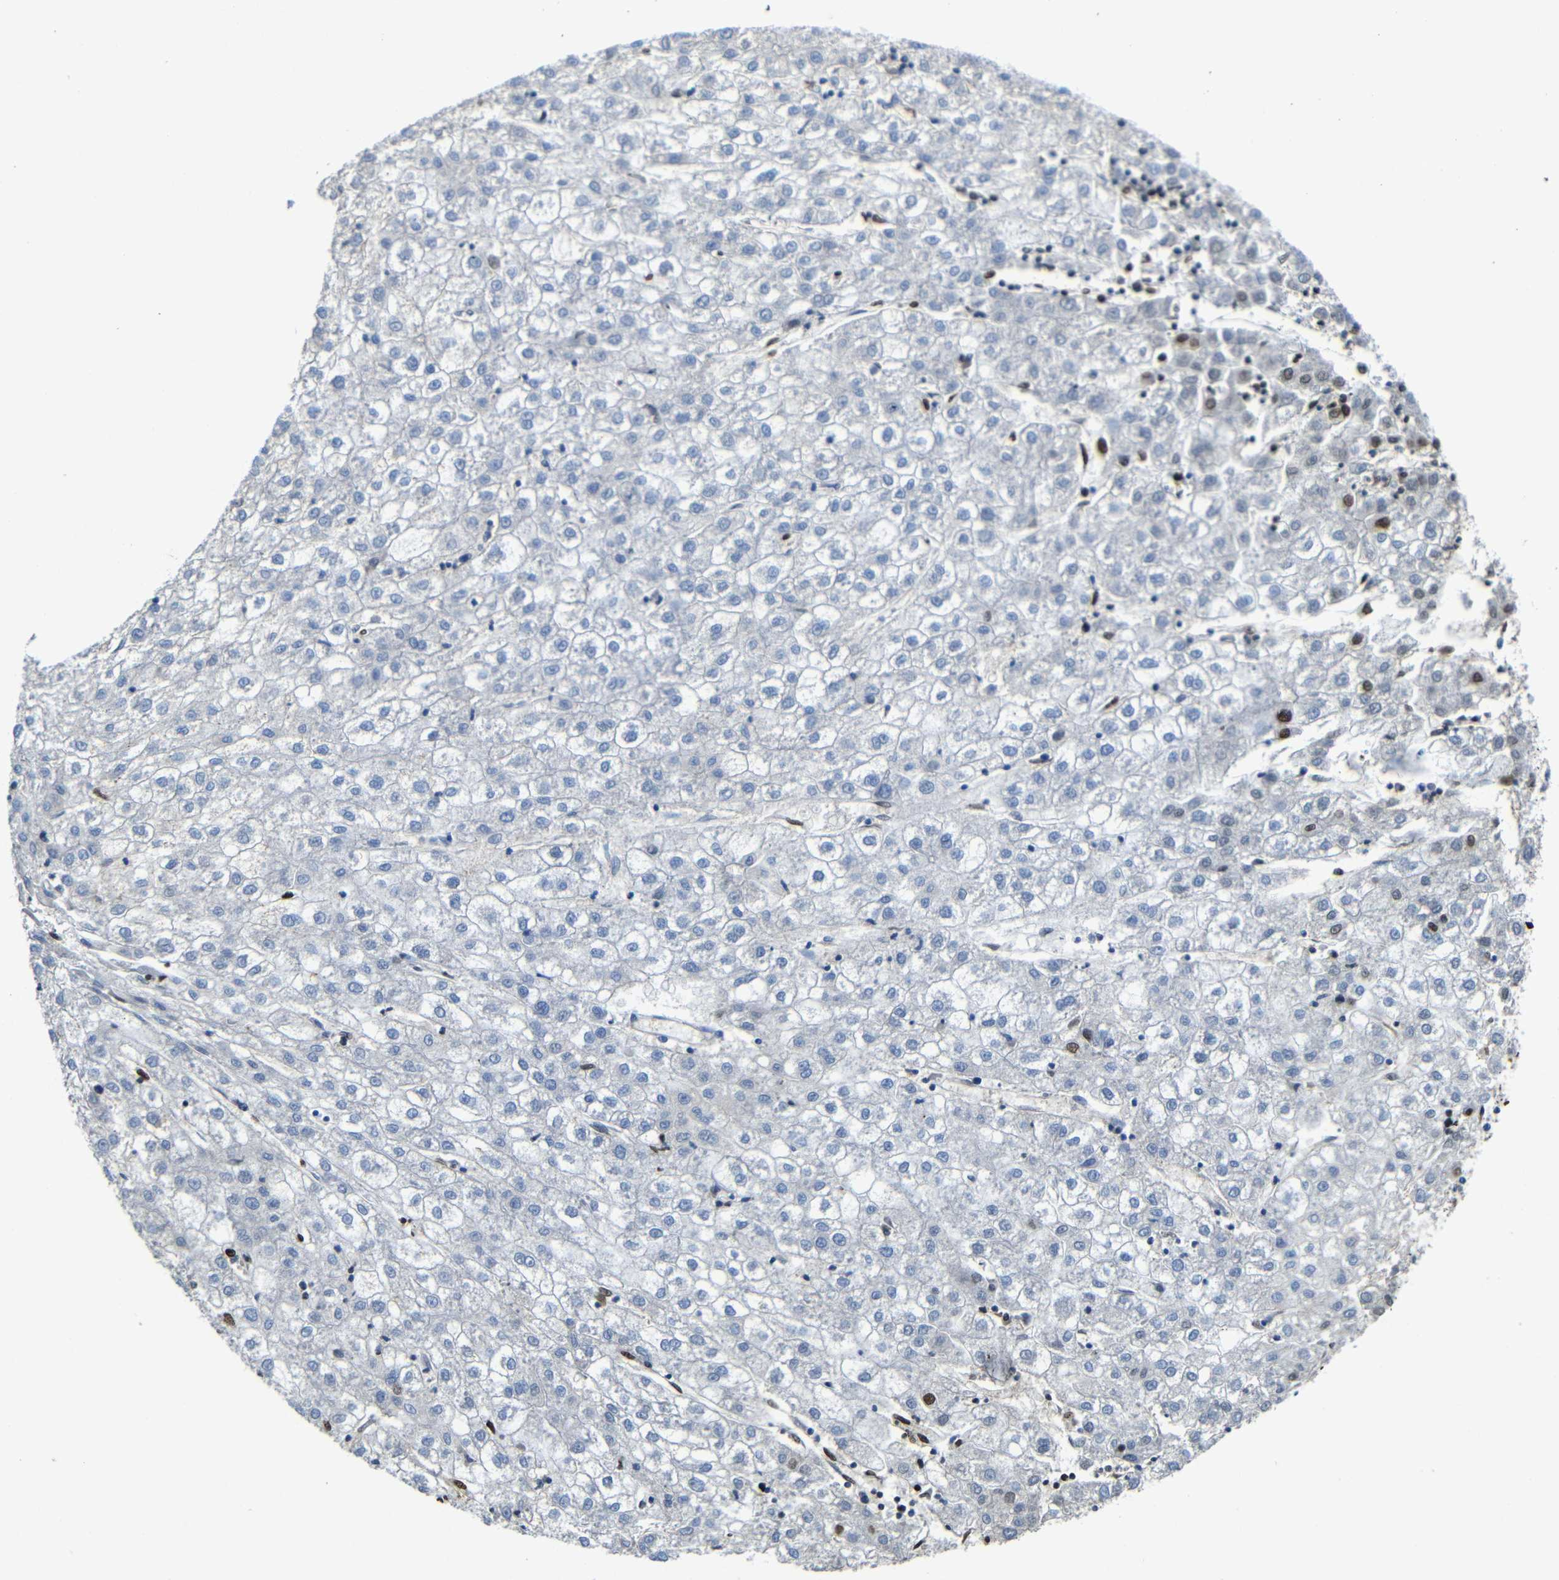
{"staining": {"intensity": "negative", "quantity": "none", "location": "none"}, "tissue": "liver cancer", "cell_type": "Tumor cells", "image_type": "cancer", "snomed": [{"axis": "morphology", "description": "Carcinoma, Hepatocellular, NOS"}, {"axis": "topography", "description": "Liver"}], "caption": "This photomicrograph is of liver cancer (hepatocellular carcinoma) stained with IHC to label a protein in brown with the nuclei are counter-stained blue. There is no expression in tumor cells.", "gene": "ZNF90", "patient": {"sex": "male", "age": 72}}